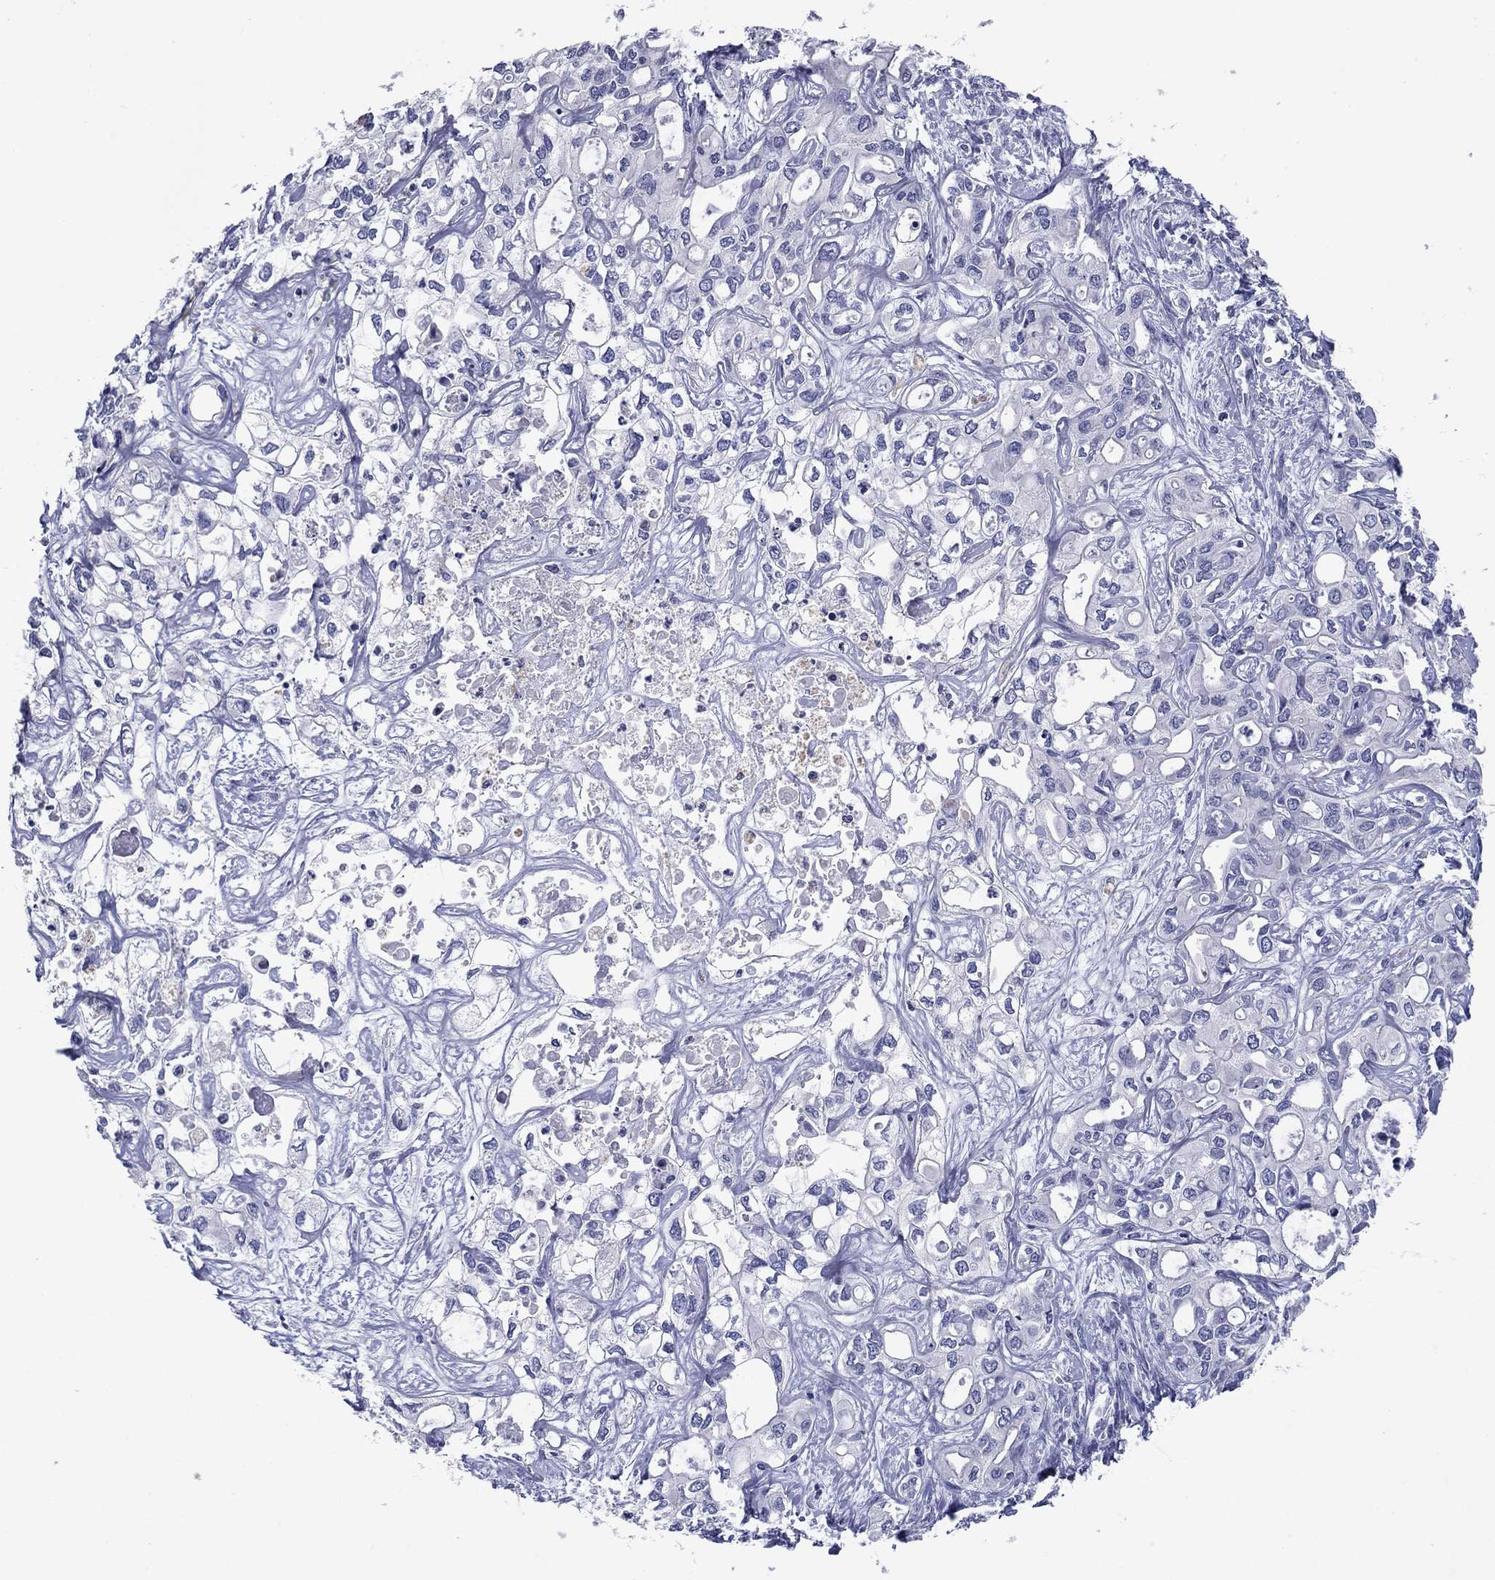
{"staining": {"intensity": "negative", "quantity": "none", "location": "none"}, "tissue": "liver cancer", "cell_type": "Tumor cells", "image_type": "cancer", "snomed": [{"axis": "morphology", "description": "Cholangiocarcinoma"}, {"axis": "topography", "description": "Liver"}], "caption": "This histopathology image is of liver cancer stained with immunohistochemistry to label a protein in brown with the nuclei are counter-stained blue. There is no positivity in tumor cells.", "gene": "PRKCG", "patient": {"sex": "female", "age": 64}}